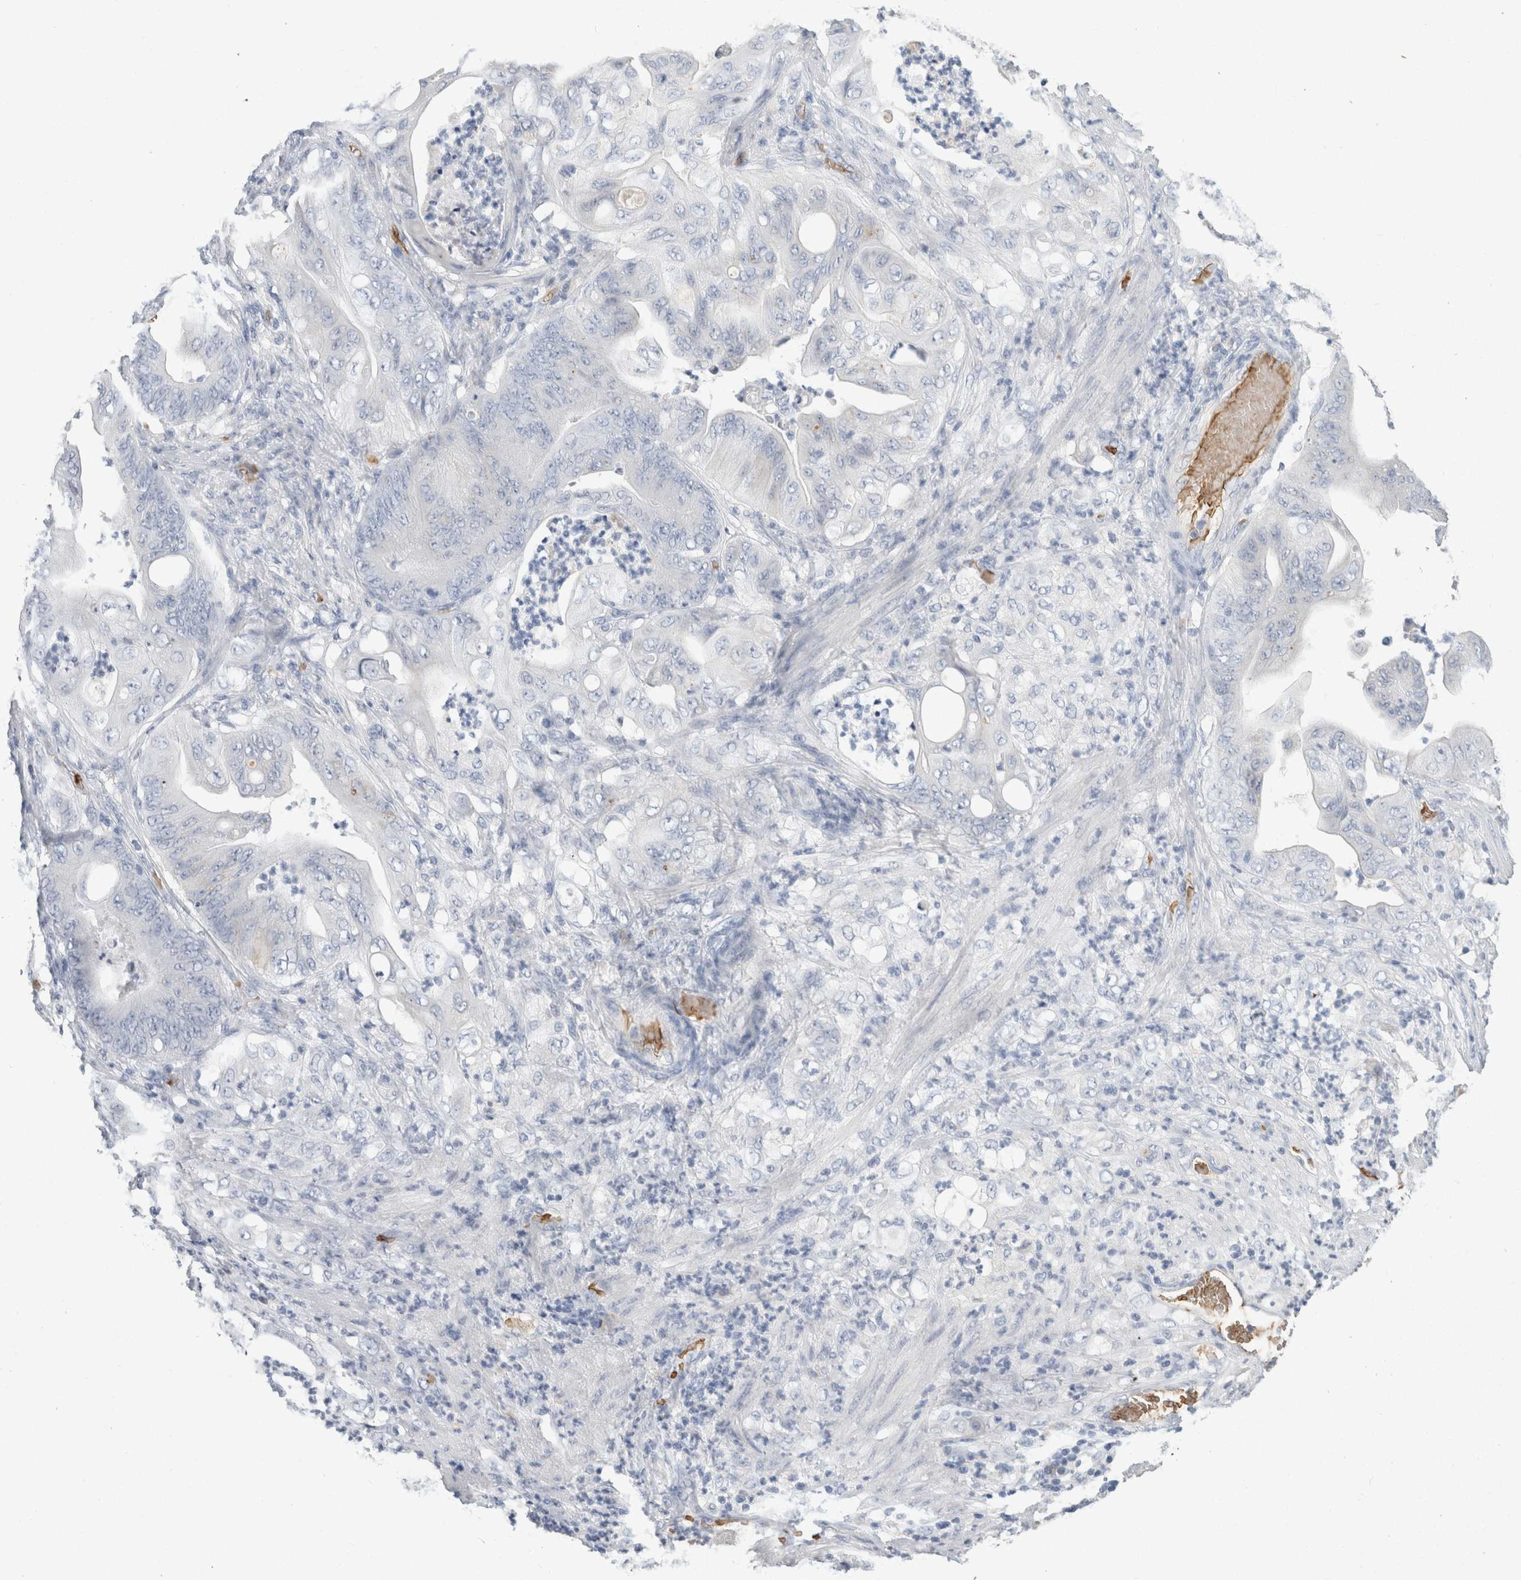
{"staining": {"intensity": "negative", "quantity": "none", "location": "none"}, "tissue": "stomach cancer", "cell_type": "Tumor cells", "image_type": "cancer", "snomed": [{"axis": "morphology", "description": "Adenocarcinoma, NOS"}, {"axis": "topography", "description": "Stomach"}], "caption": "This is an IHC photomicrograph of stomach cancer (adenocarcinoma). There is no staining in tumor cells.", "gene": "CA1", "patient": {"sex": "female", "age": 73}}